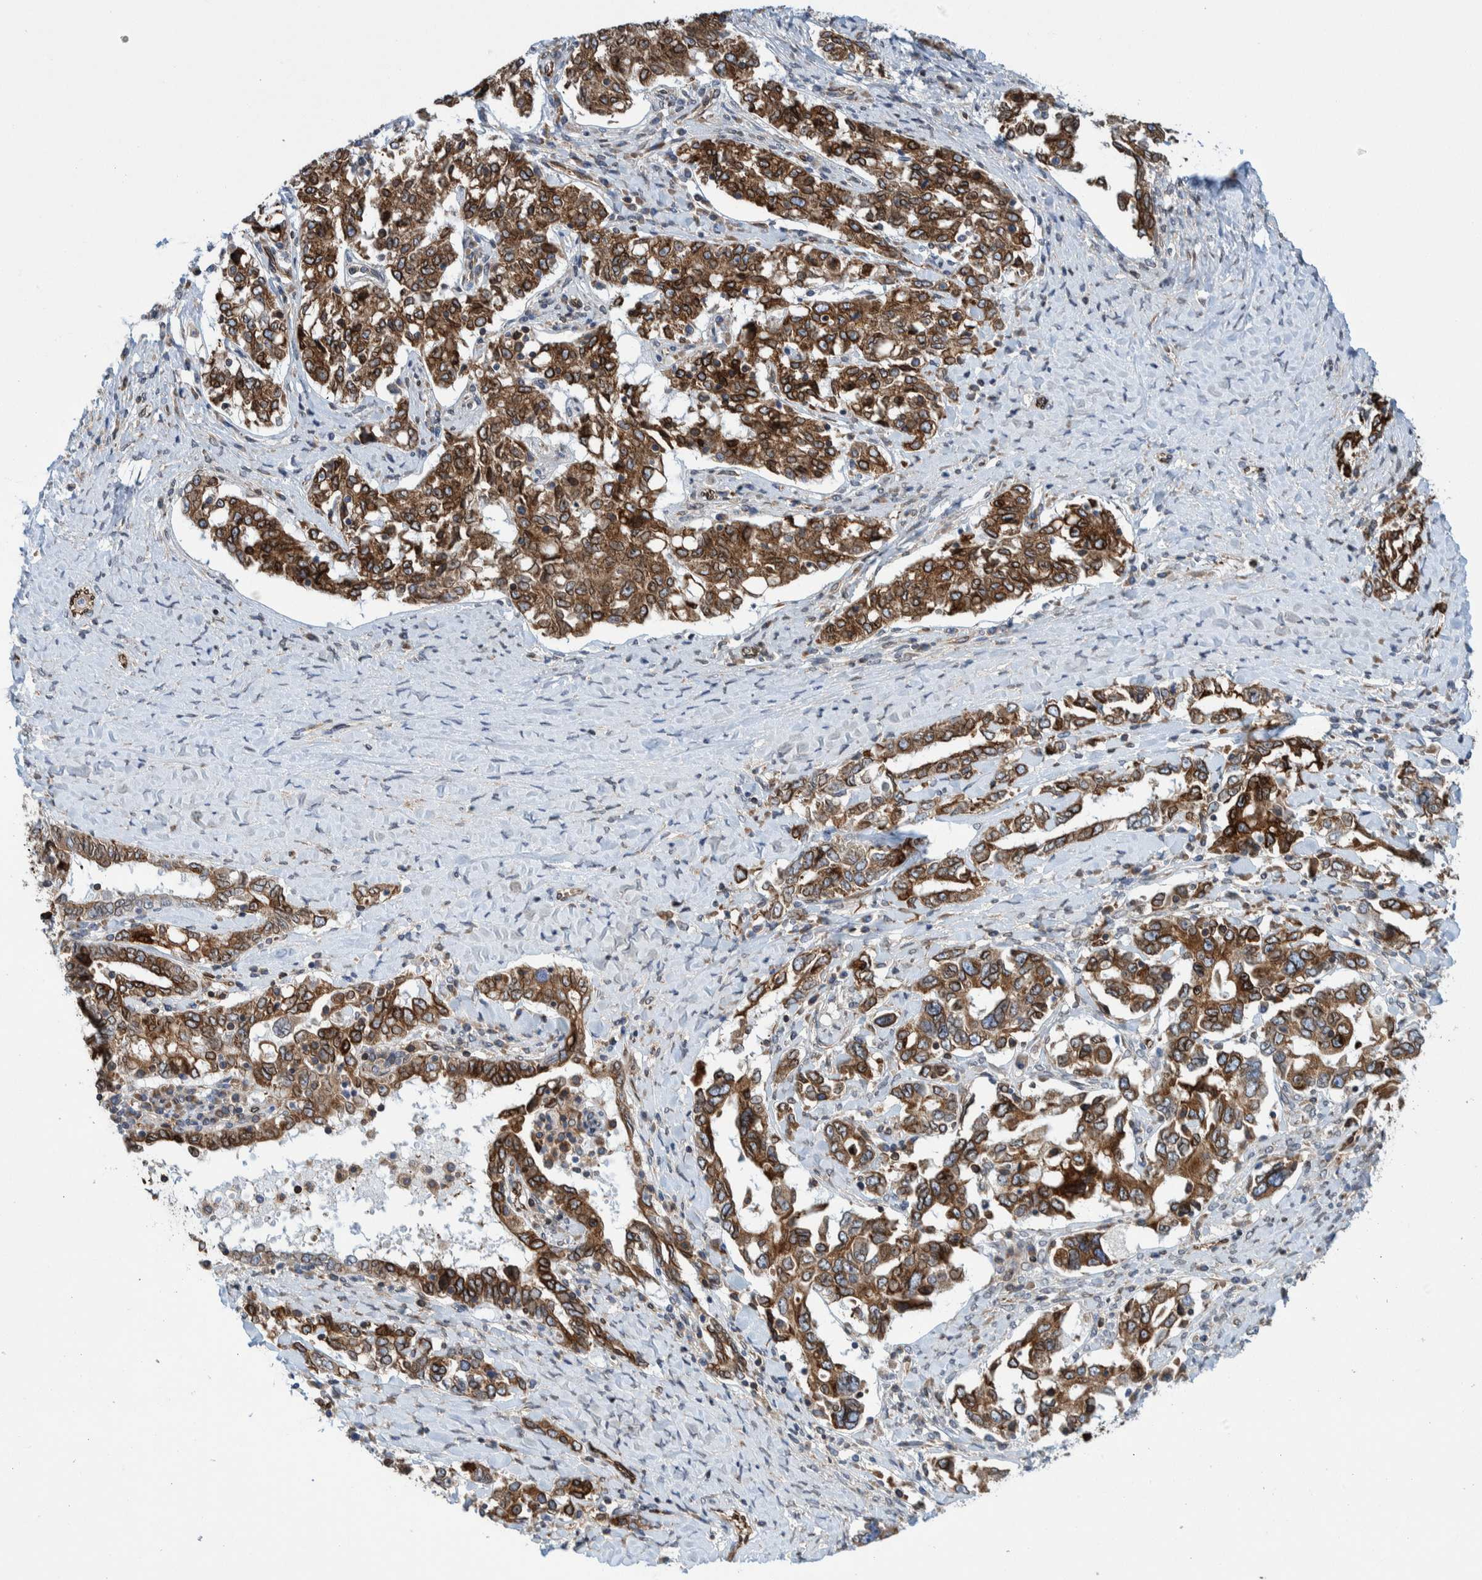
{"staining": {"intensity": "moderate", "quantity": ">75%", "location": "cytoplasmic/membranous"}, "tissue": "ovarian cancer", "cell_type": "Tumor cells", "image_type": "cancer", "snomed": [{"axis": "morphology", "description": "Carcinoma, endometroid"}, {"axis": "topography", "description": "Ovary"}], "caption": "This histopathology image demonstrates immunohistochemistry staining of human ovarian cancer (endometroid carcinoma), with medium moderate cytoplasmic/membranous positivity in approximately >75% of tumor cells.", "gene": "THEM6", "patient": {"sex": "female", "age": 62}}